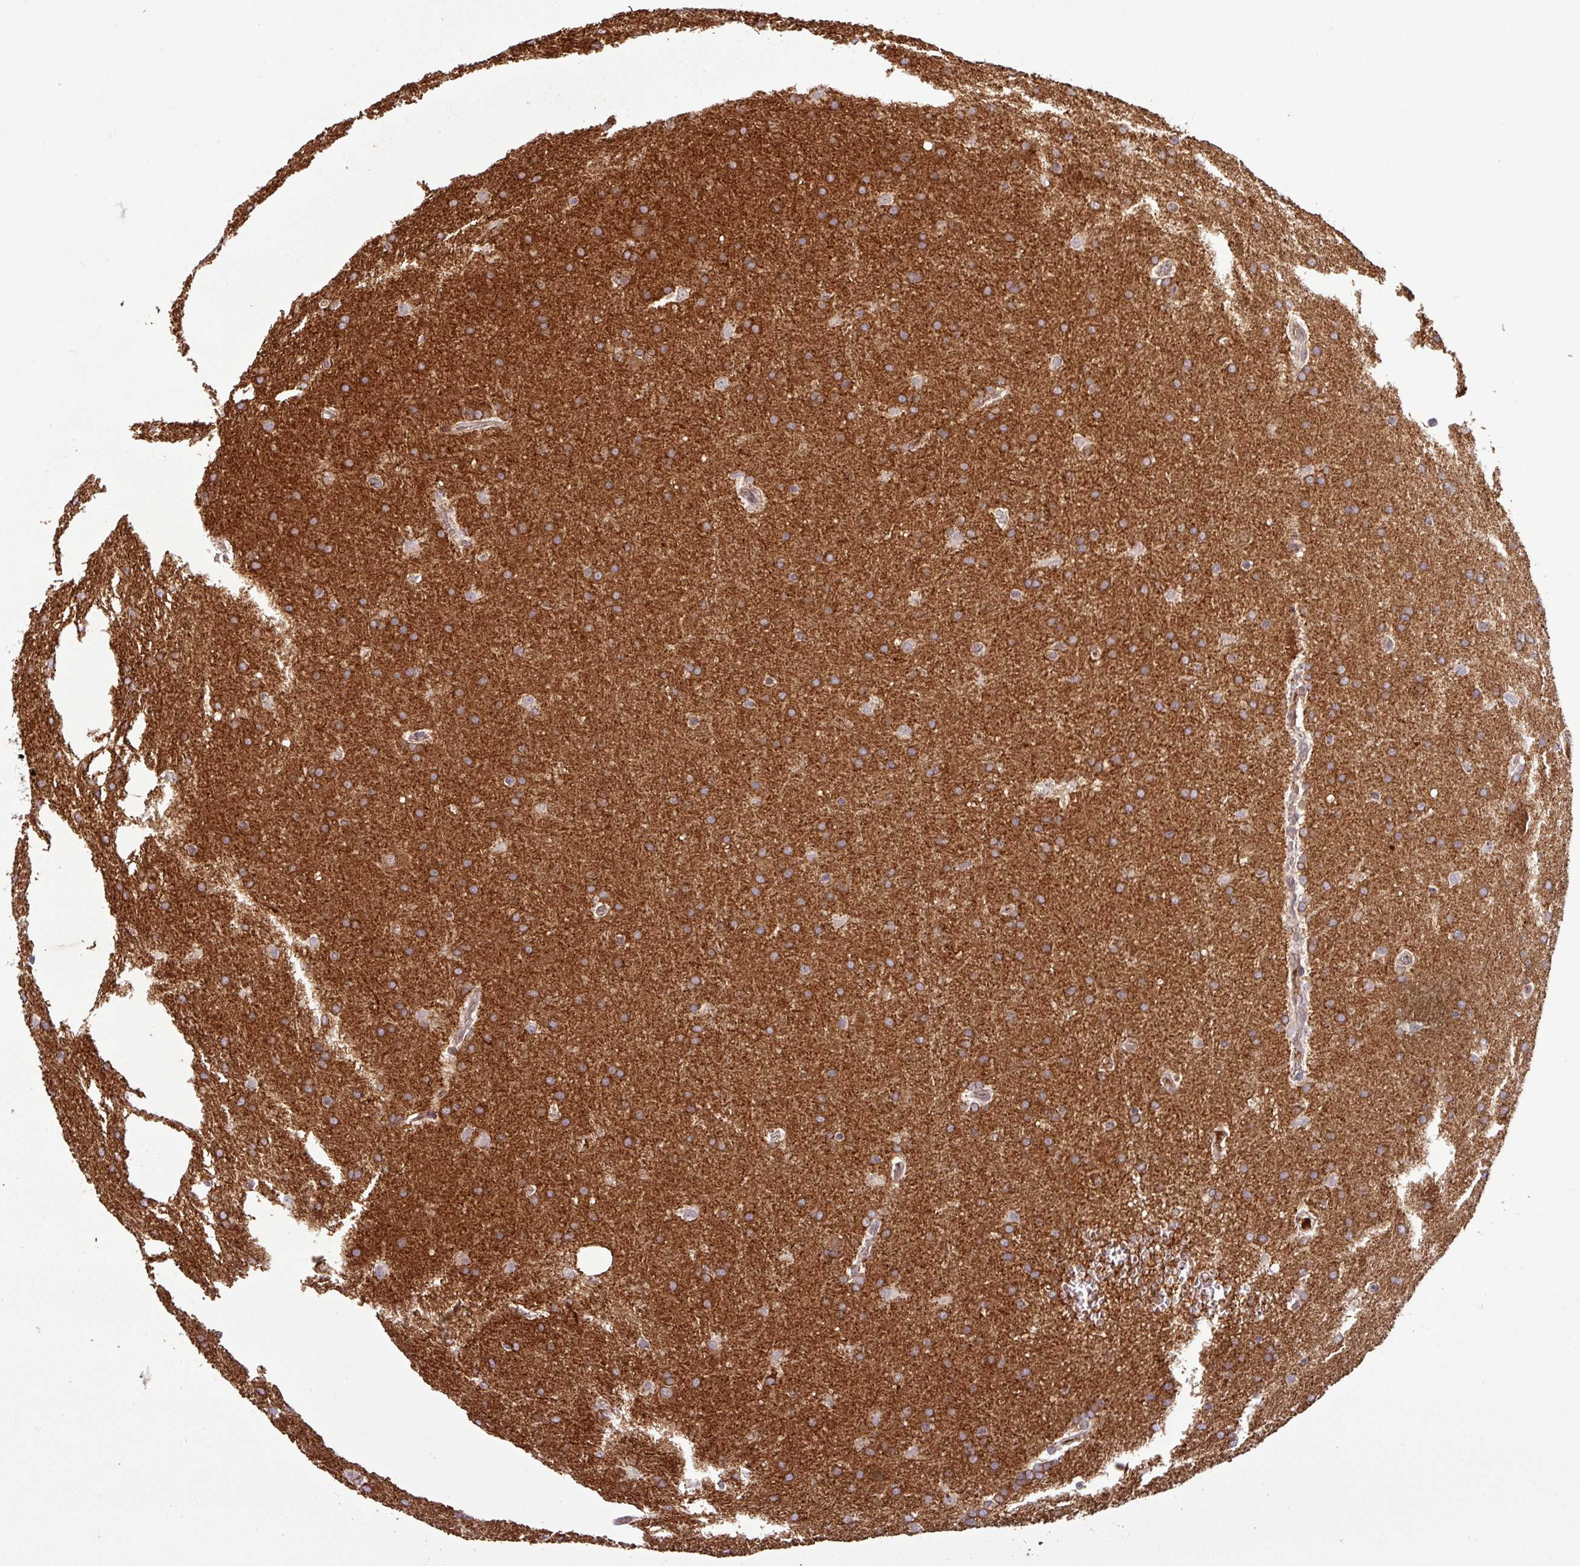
{"staining": {"intensity": "strong", "quantity": ">75%", "location": "cytoplasmic/membranous"}, "tissue": "glioma", "cell_type": "Tumor cells", "image_type": "cancer", "snomed": [{"axis": "morphology", "description": "Glioma, malignant, Low grade"}, {"axis": "topography", "description": "Brain"}], "caption": "The image shows staining of malignant glioma (low-grade), revealing strong cytoplasmic/membranous protein expression (brown color) within tumor cells.", "gene": "PUS1", "patient": {"sex": "female", "age": 32}}